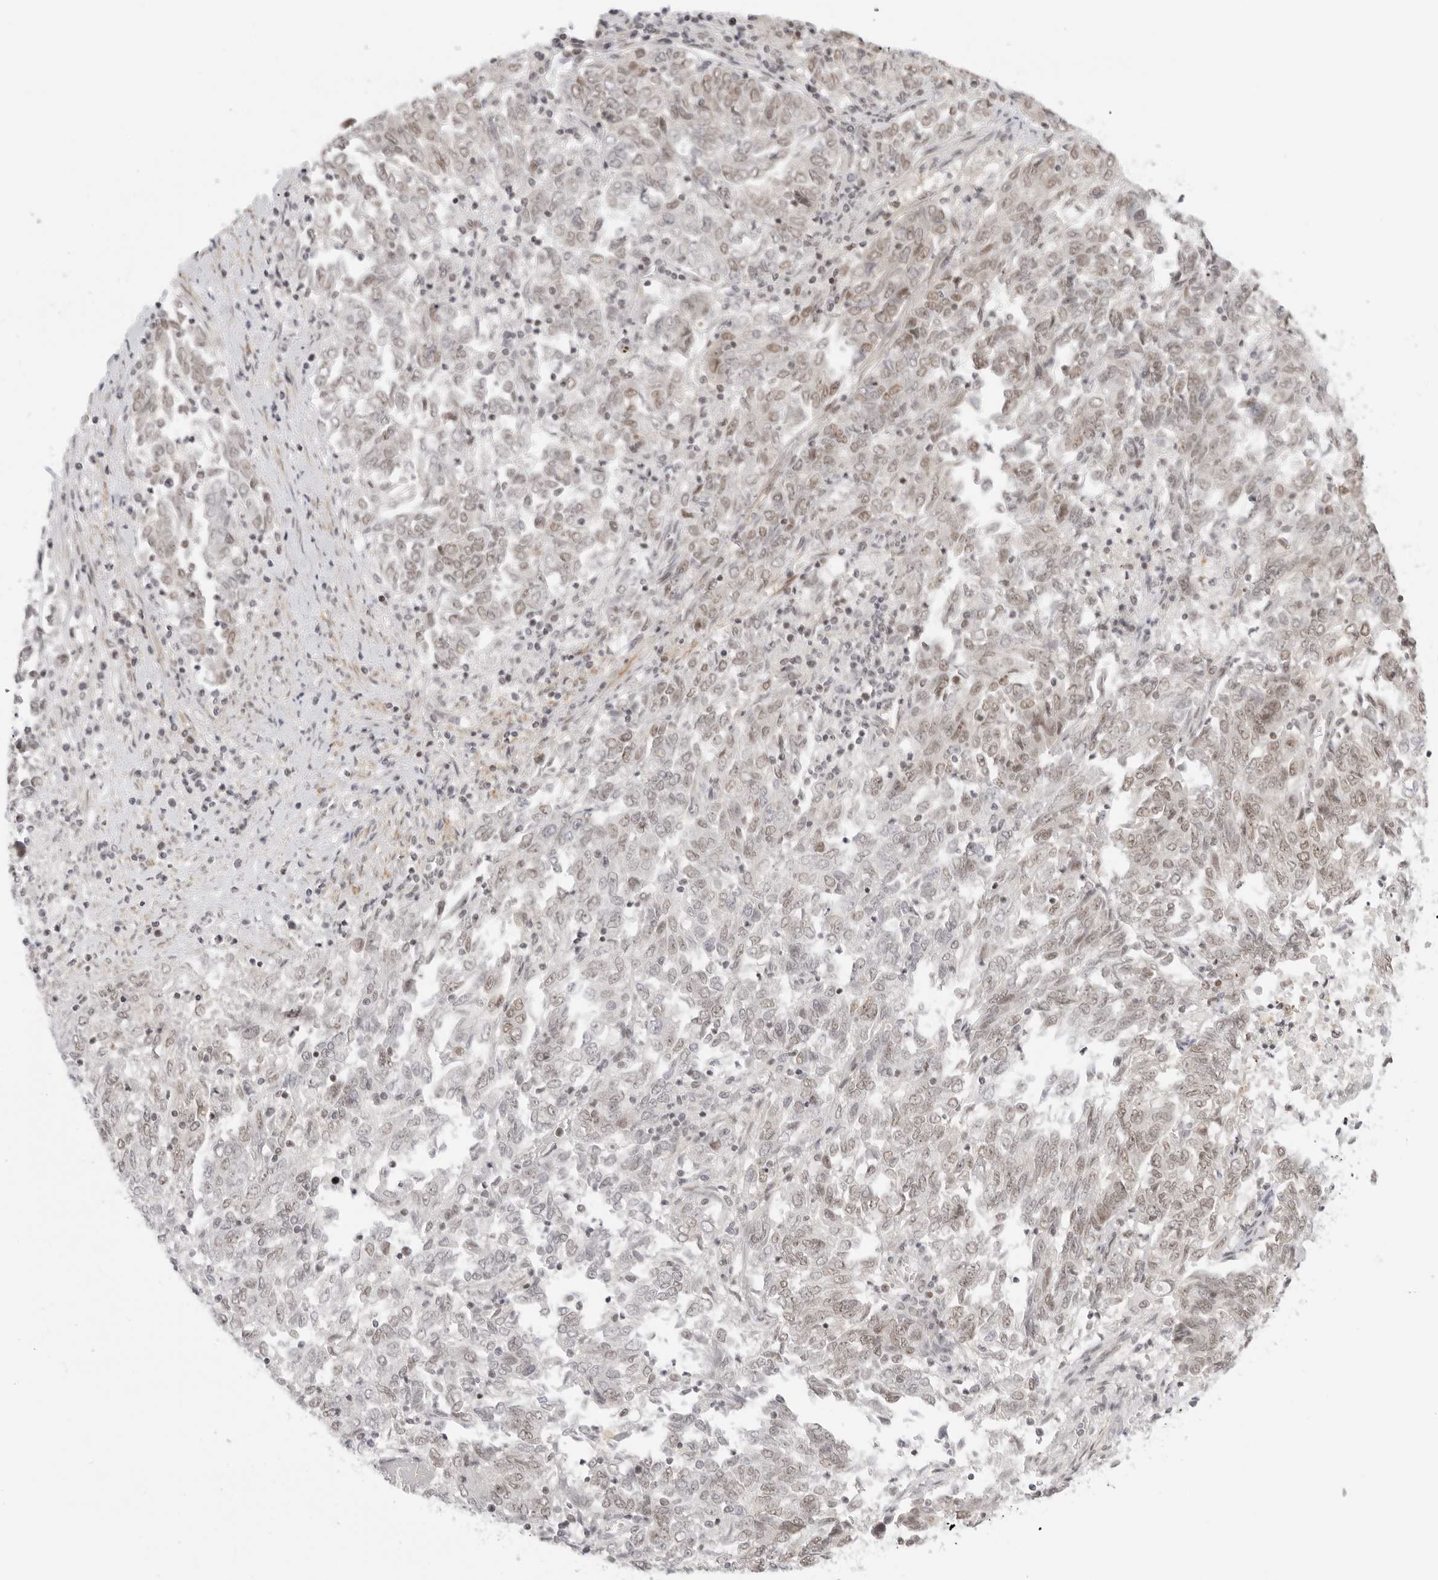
{"staining": {"intensity": "weak", "quantity": "25%-75%", "location": "nuclear"}, "tissue": "endometrial cancer", "cell_type": "Tumor cells", "image_type": "cancer", "snomed": [{"axis": "morphology", "description": "Adenocarcinoma, NOS"}, {"axis": "topography", "description": "Endometrium"}], "caption": "The image displays immunohistochemical staining of endometrial adenocarcinoma. There is weak nuclear expression is appreciated in approximately 25%-75% of tumor cells.", "gene": "TCIM", "patient": {"sex": "female", "age": 80}}